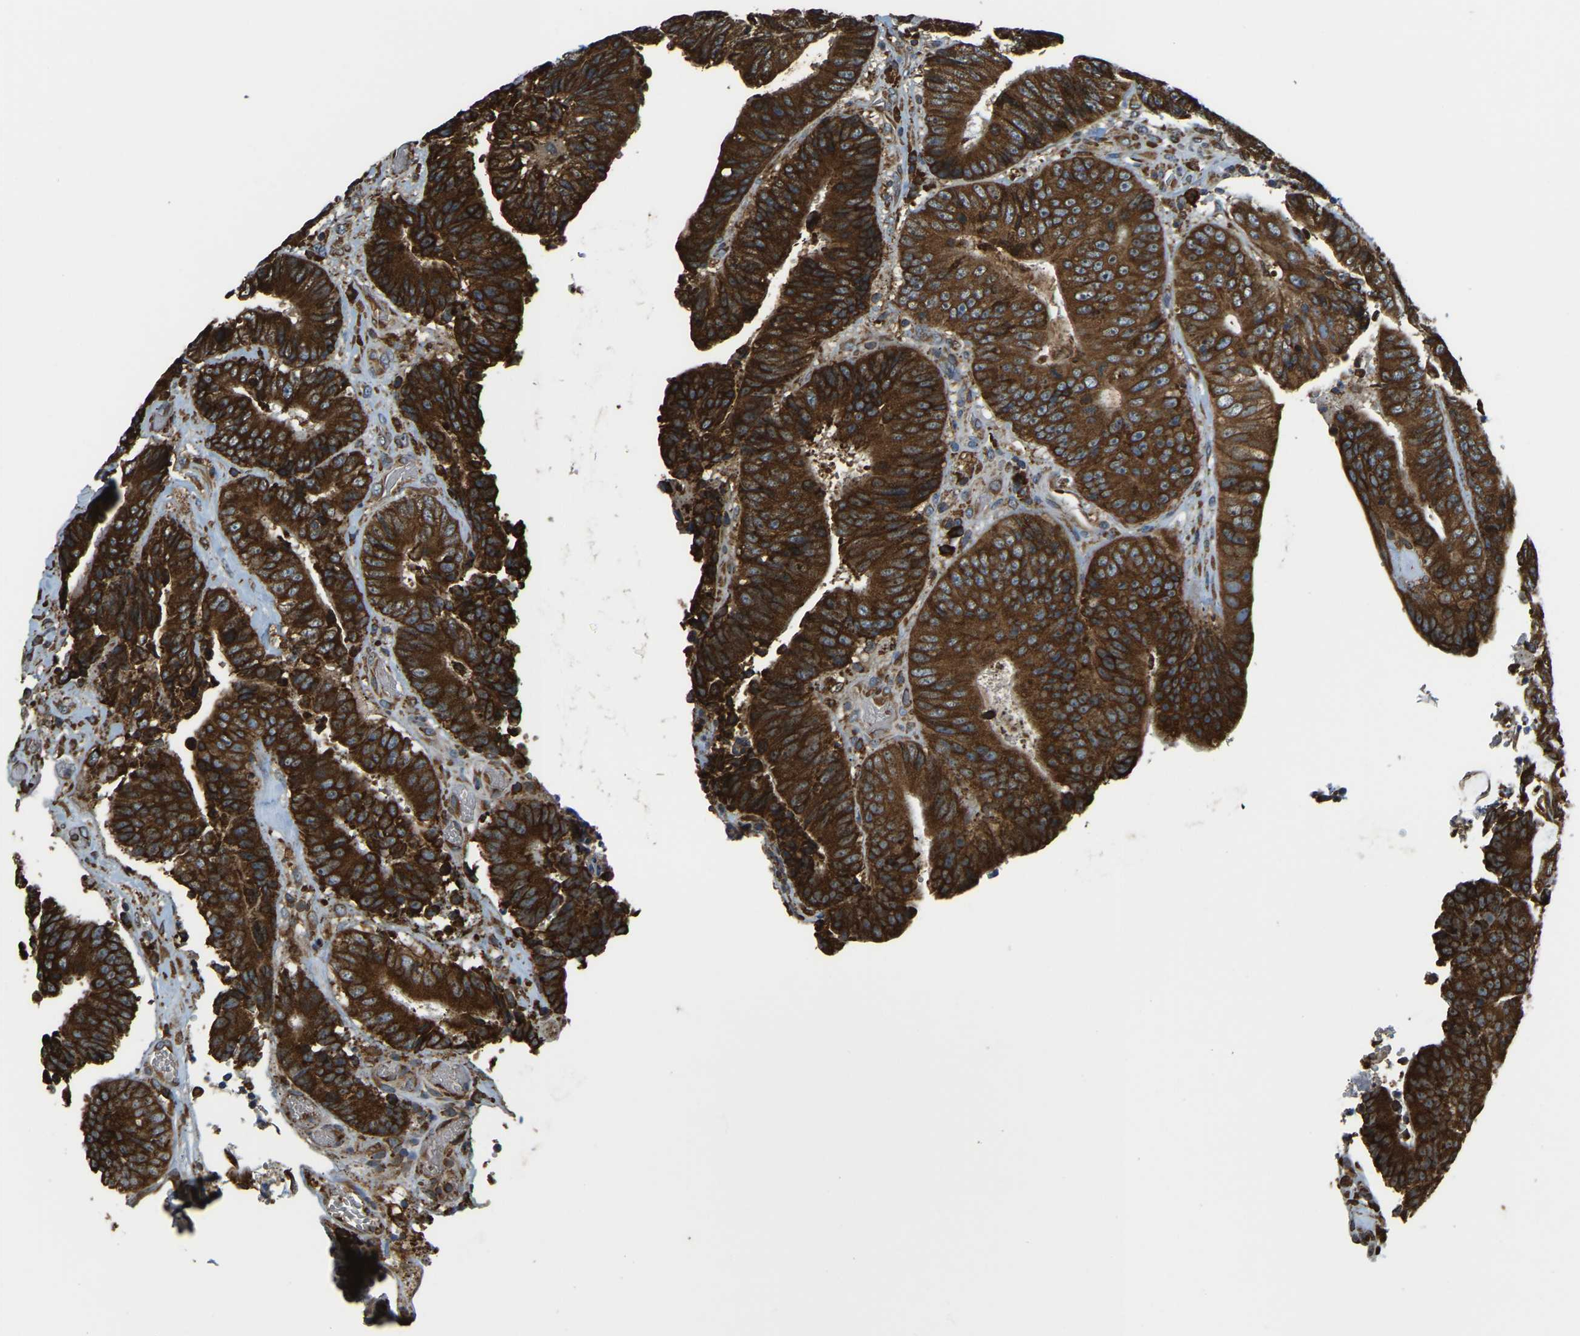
{"staining": {"intensity": "strong", "quantity": ">75%", "location": "cytoplasmic/membranous"}, "tissue": "colorectal cancer", "cell_type": "Tumor cells", "image_type": "cancer", "snomed": [{"axis": "morphology", "description": "Adenocarcinoma, NOS"}, {"axis": "topography", "description": "Rectum"}], "caption": "Immunohistochemistry of human colorectal cancer shows high levels of strong cytoplasmic/membranous positivity in approximately >75% of tumor cells.", "gene": "RNF115", "patient": {"sex": "male", "age": 72}}